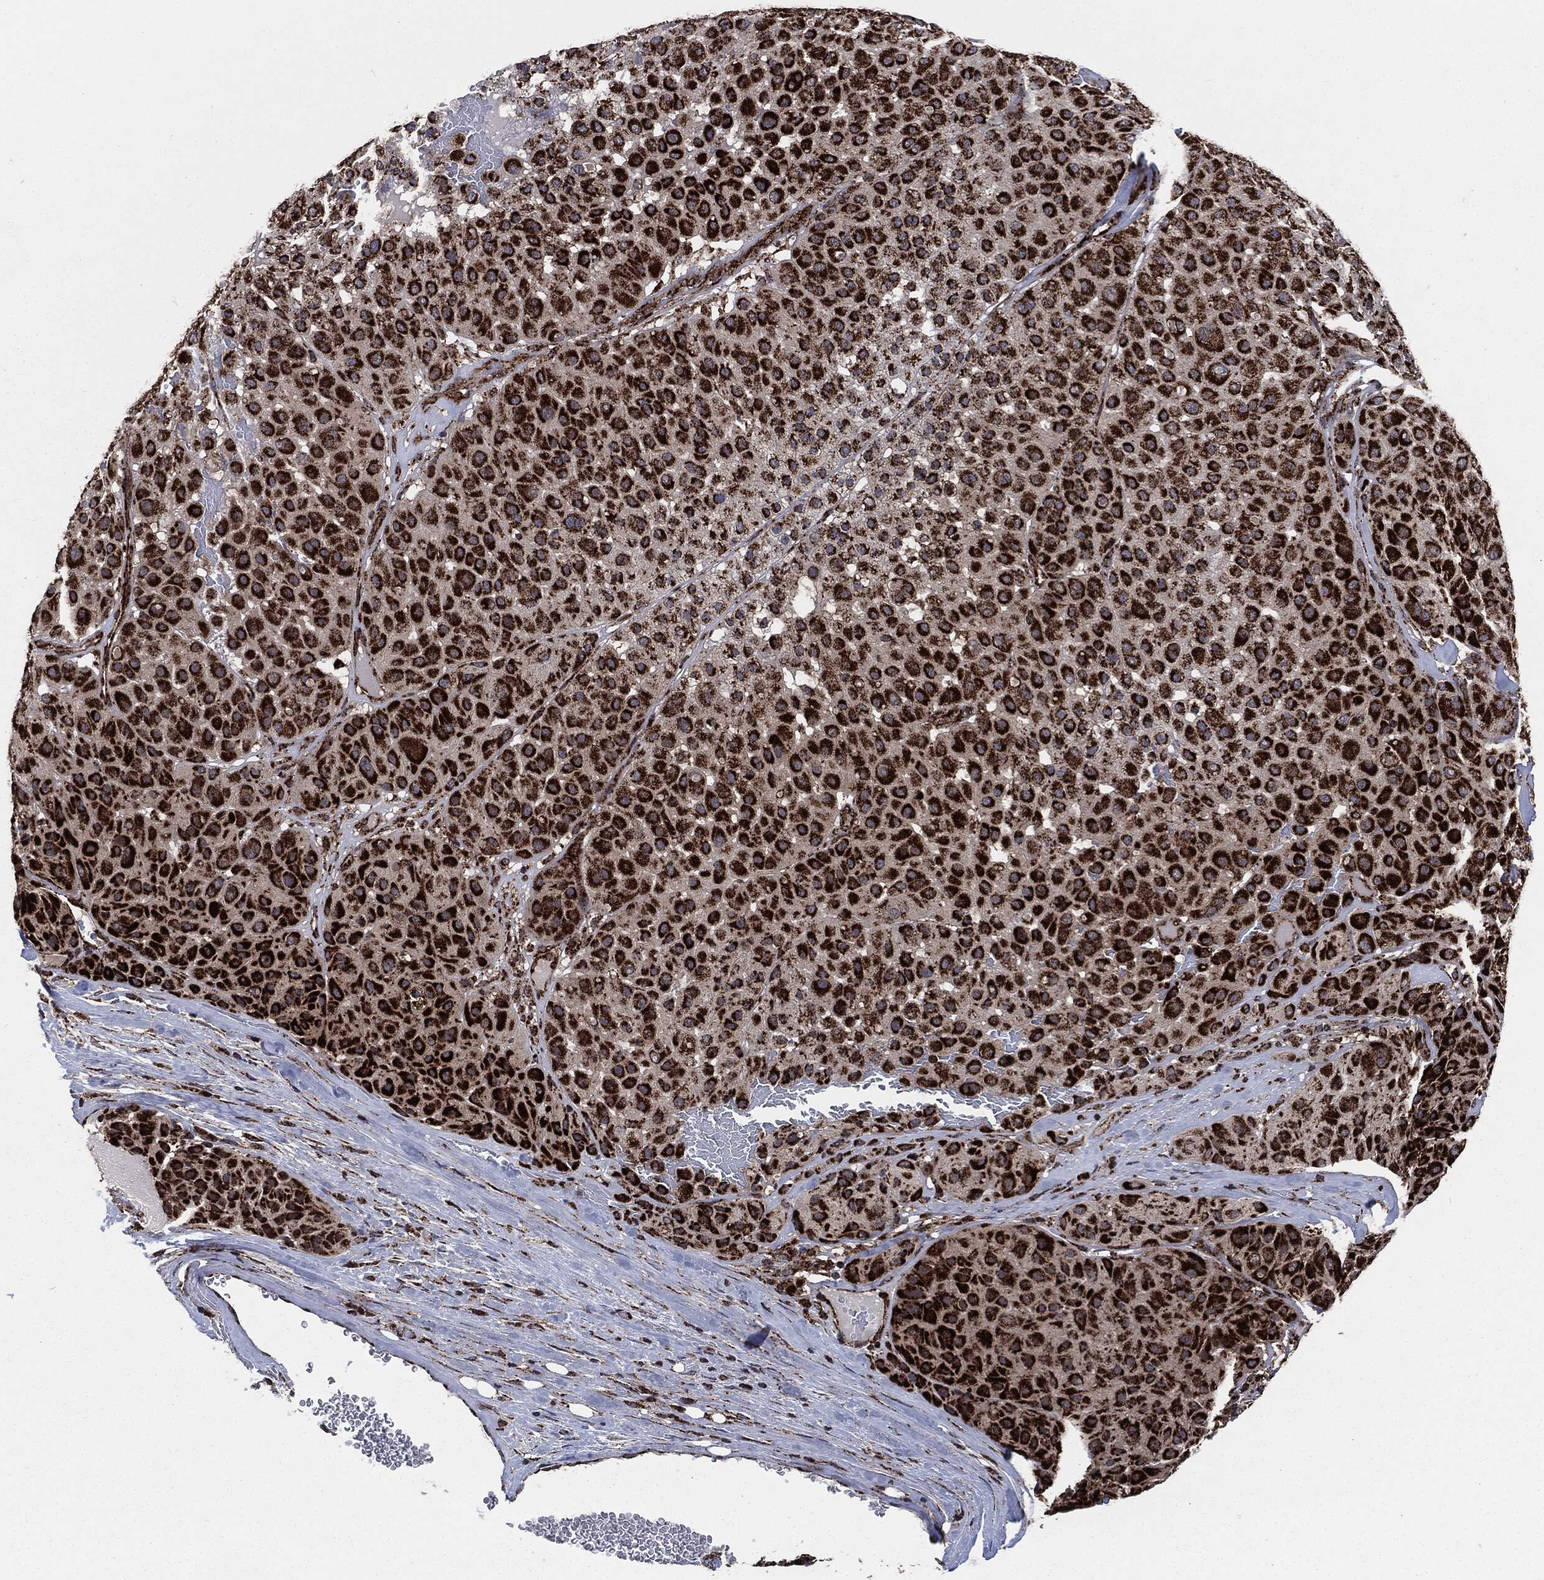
{"staining": {"intensity": "strong", "quantity": ">75%", "location": "cytoplasmic/membranous"}, "tissue": "melanoma", "cell_type": "Tumor cells", "image_type": "cancer", "snomed": [{"axis": "morphology", "description": "Malignant melanoma, Metastatic site"}, {"axis": "topography", "description": "Smooth muscle"}], "caption": "Strong cytoplasmic/membranous protein positivity is seen in about >75% of tumor cells in malignant melanoma (metastatic site).", "gene": "FH", "patient": {"sex": "male", "age": 41}}